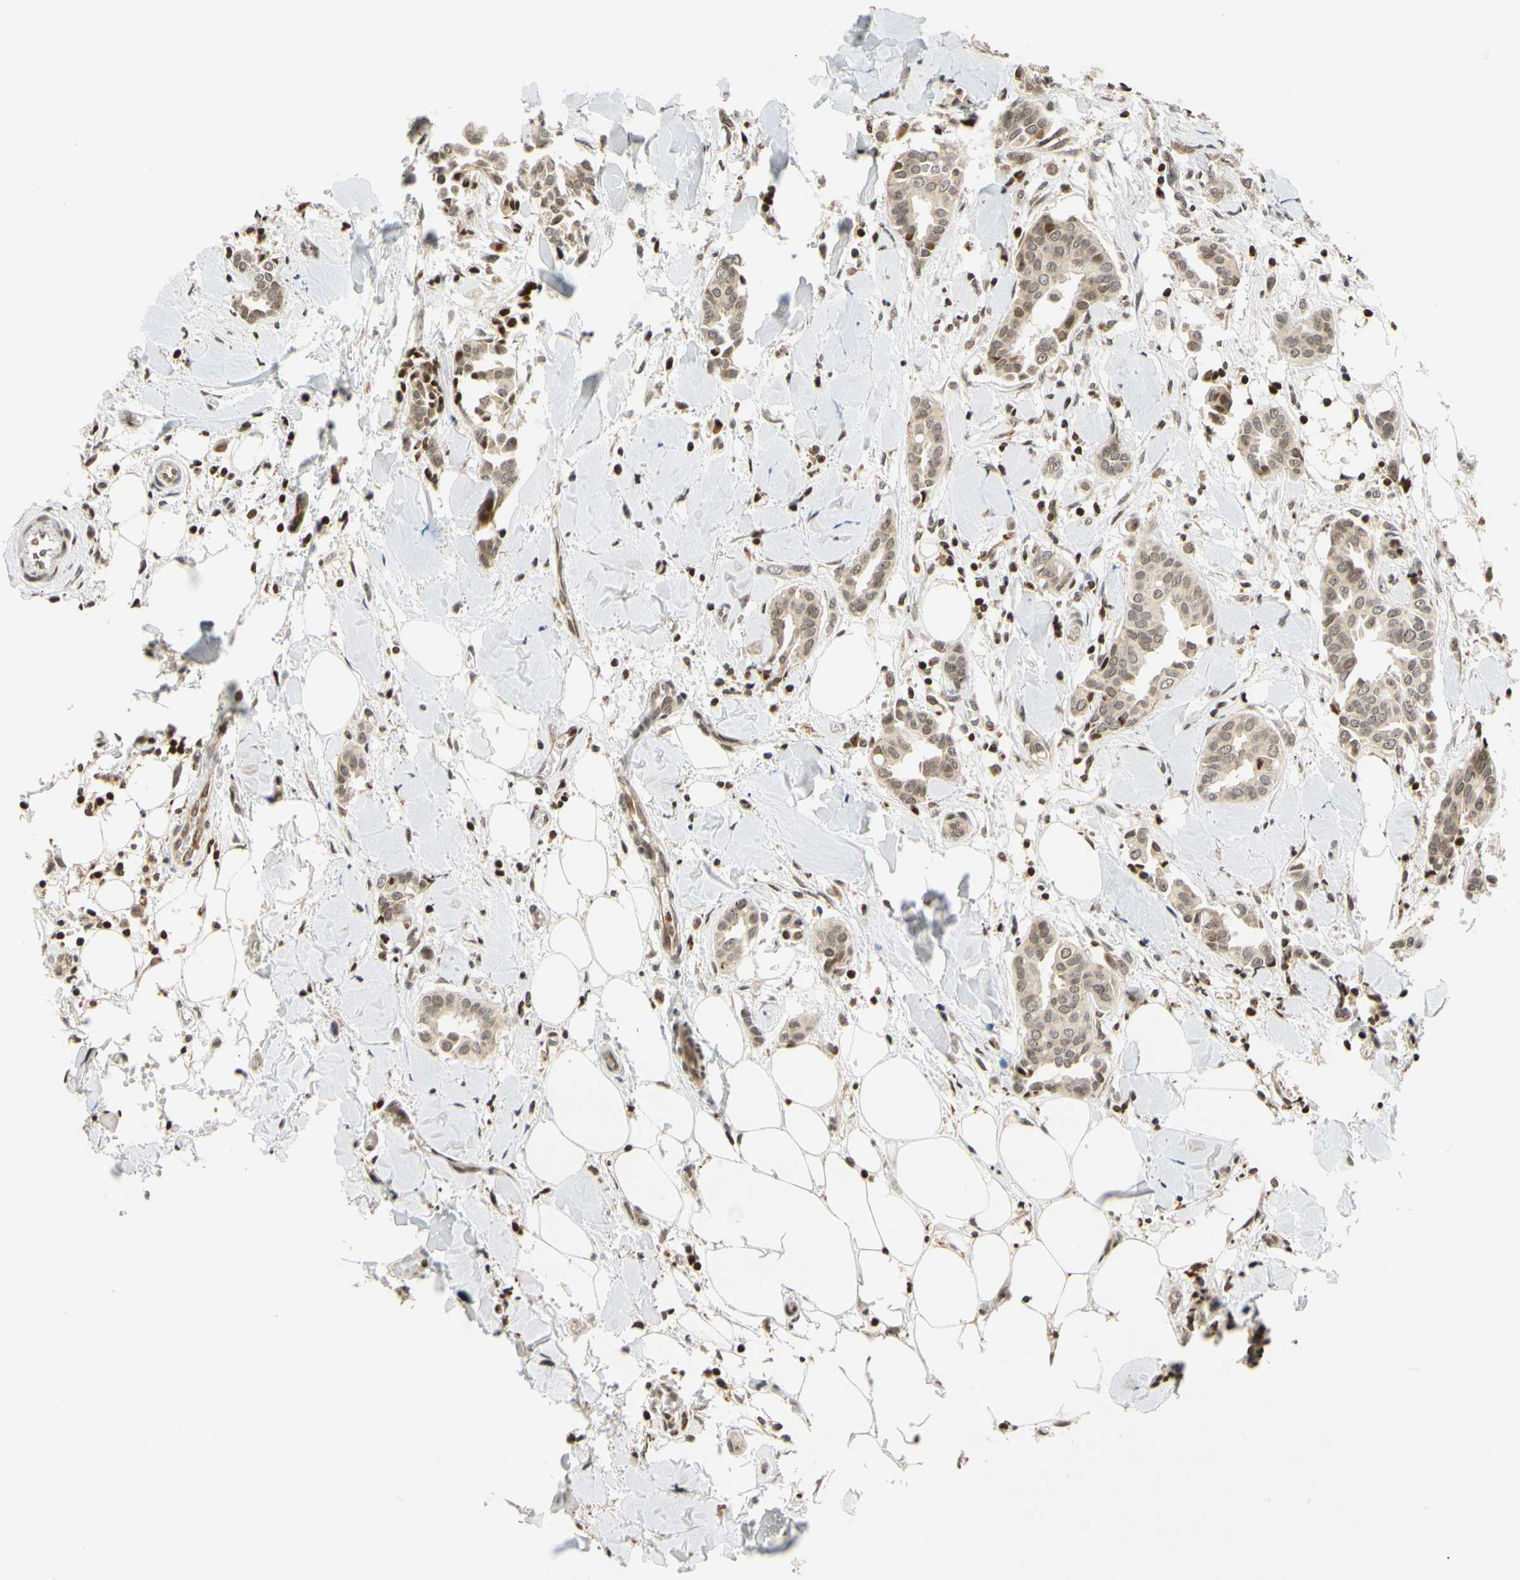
{"staining": {"intensity": "moderate", "quantity": ">75%", "location": "cytoplasmic/membranous,nuclear"}, "tissue": "head and neck cancer", "cell_type": "Tumor cells", "image_type": "cancer", "snomed": [{"axis": "morphology", "description": "Adenocarcinoma, NOS"}, {"axis": "topography", "description": "Salivary gland"}, {"axis": "topography", "description": "Head-Neck"}], "caption": "Immunohistochemical staining of human head and neck adenocarcinoma exhibits medium levels of moderate cytoplasmic/membranous and nuclear protein staining in approximately >75% of tumor cells. (Brightfield microscopy of DAB IHC at high magnification).", "gene": "CDK7", "patient": {"sex": "female", "age": 59}}